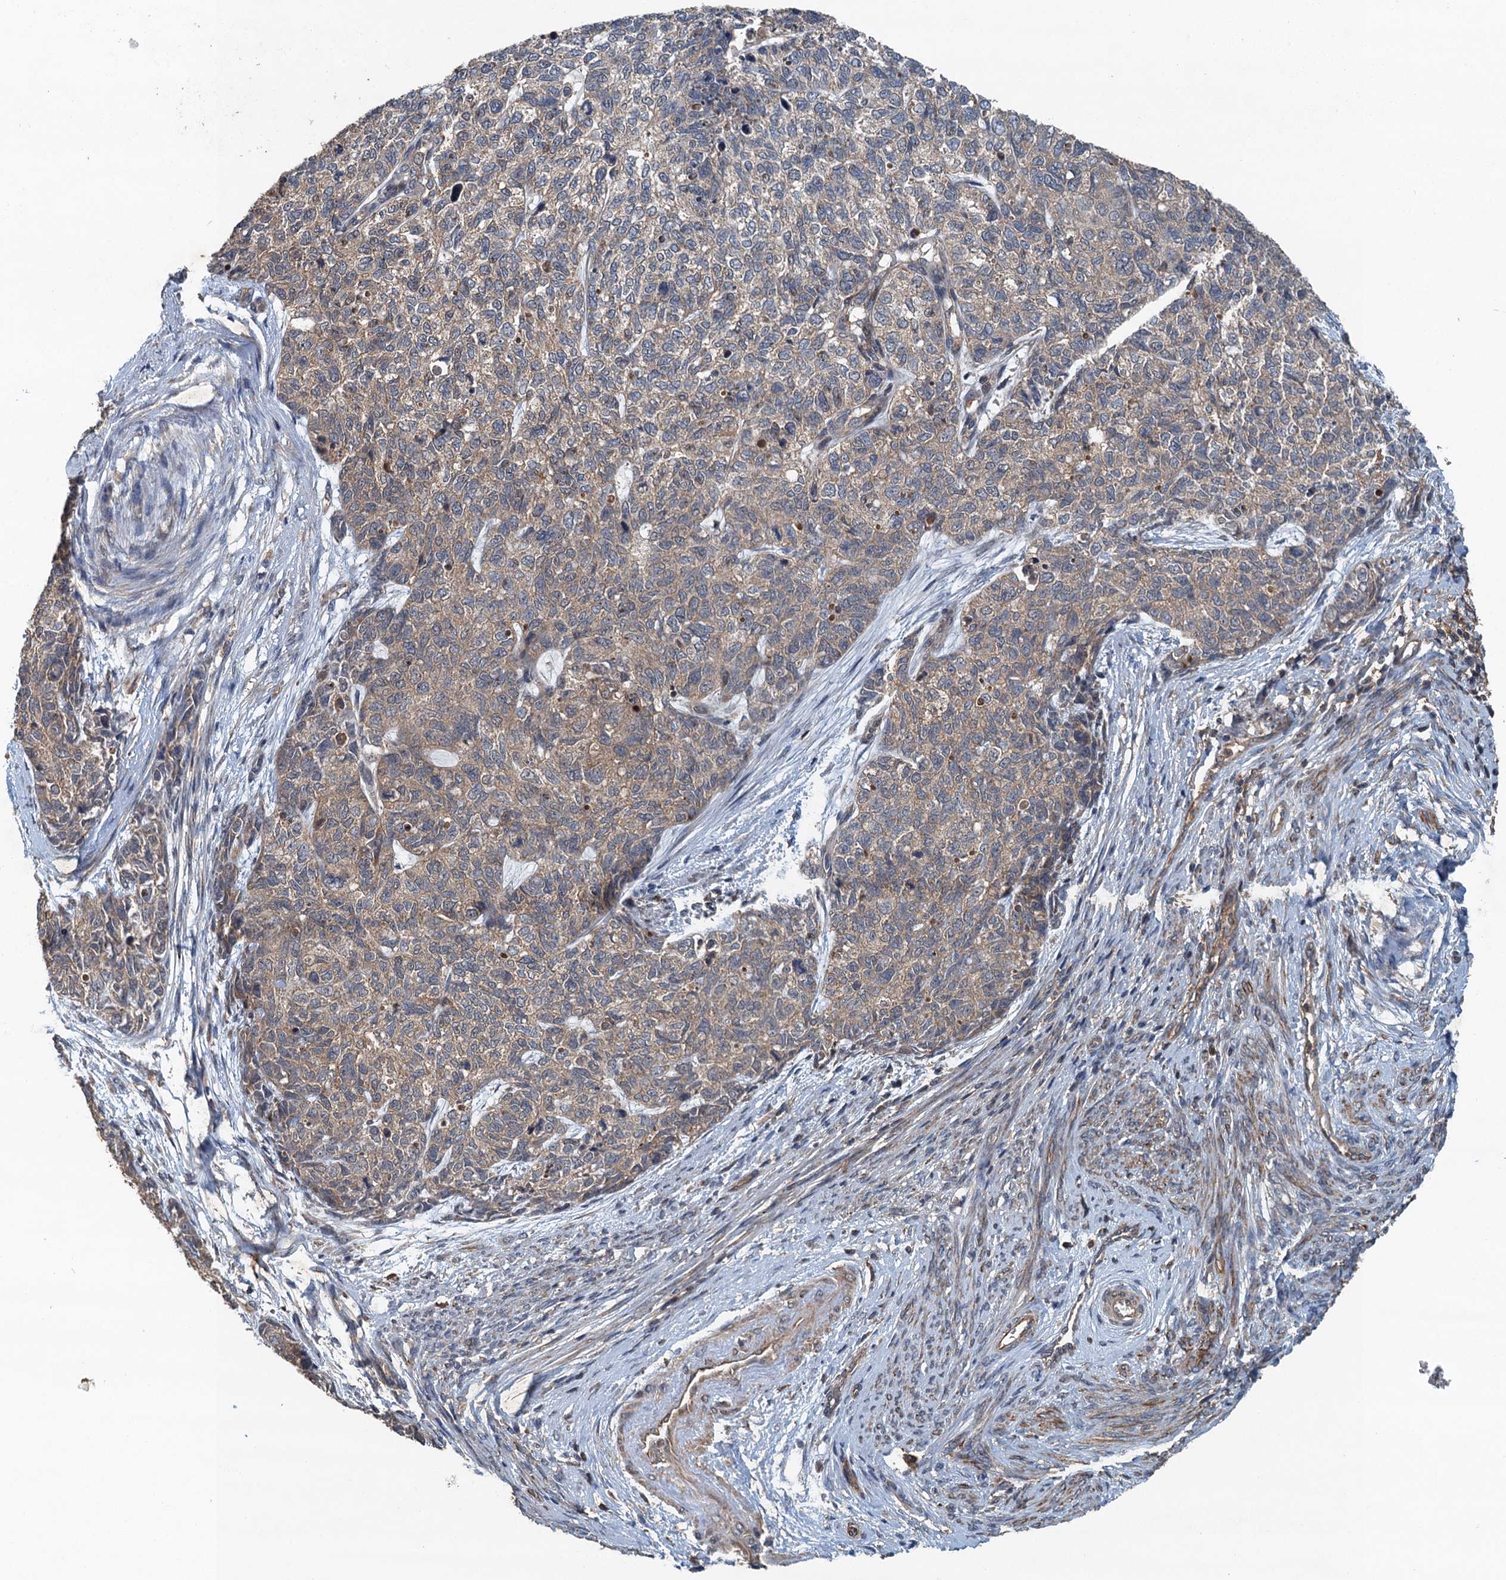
{"staining": {"intensity": "weak", "quantity": ">75%", "location": "cytoplasmic/membranous"}, "tissue": "cervical cancer", "cell_type": "Tumor cells", "image_type": "cancer", "snomed": [{"axis": "morphology", "description": "Squamous cell carcinoma, NOS"}, {"axis": "topography", "description": "Cervix"}], "caption": "Immunohistochemical staining of cervical cancer reveals low levels of weak cytoplasmic/membranous protein positivity in approximately >75% of tumor cells.", "gene": "BORCS5", "patient": {"sex": "female", "age": 63}}